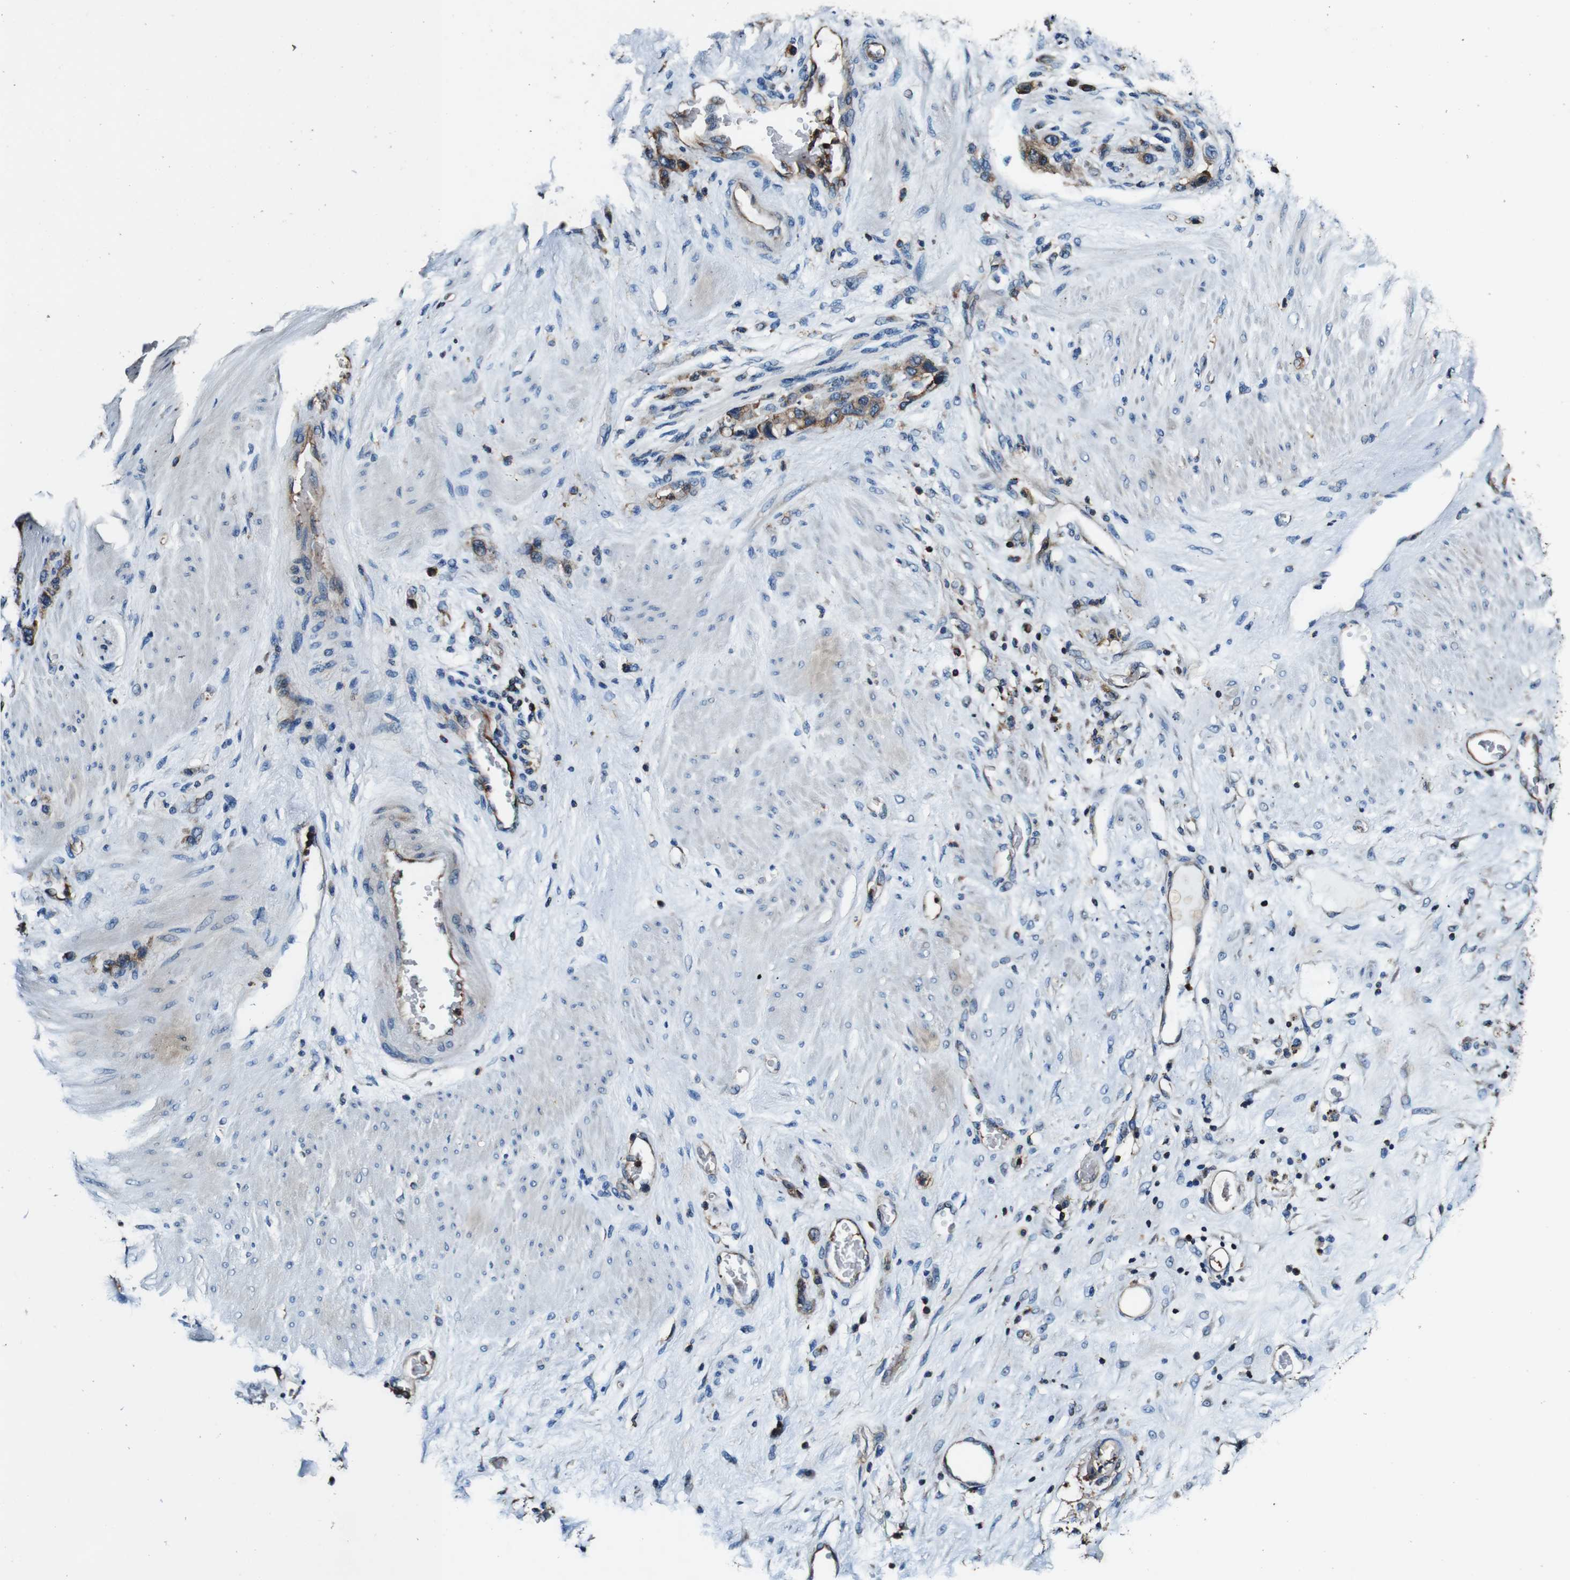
{"staining": {"intensity": "moderate", "quantity": ">75%", "location": "cytoplasmic/membranous"}, "tissue": "stomach cancer", "cell_type": "Tumor cells", "image_type": "cancer", "snomed": [{"axis": "morphology", "description": "Adenocarcinoma, NOS"}, {"axis": "morphology", "description": "Adenocarcinoma, High grade"}, {"axis": "topography", "description": "Stomach, upper"}, {"axis": "topography", "description": "Stomach, lower"}], "caption": "Immunohistochemistry image of human stomach high-grade adenocarcinoma stained for a protein (brown), which displays medium levels of moderate cytoplasmic/membranous expression in about >75% of tumor cells.", "gene": "RHOT2", "patient": {"sex": "female", "age": 65}}